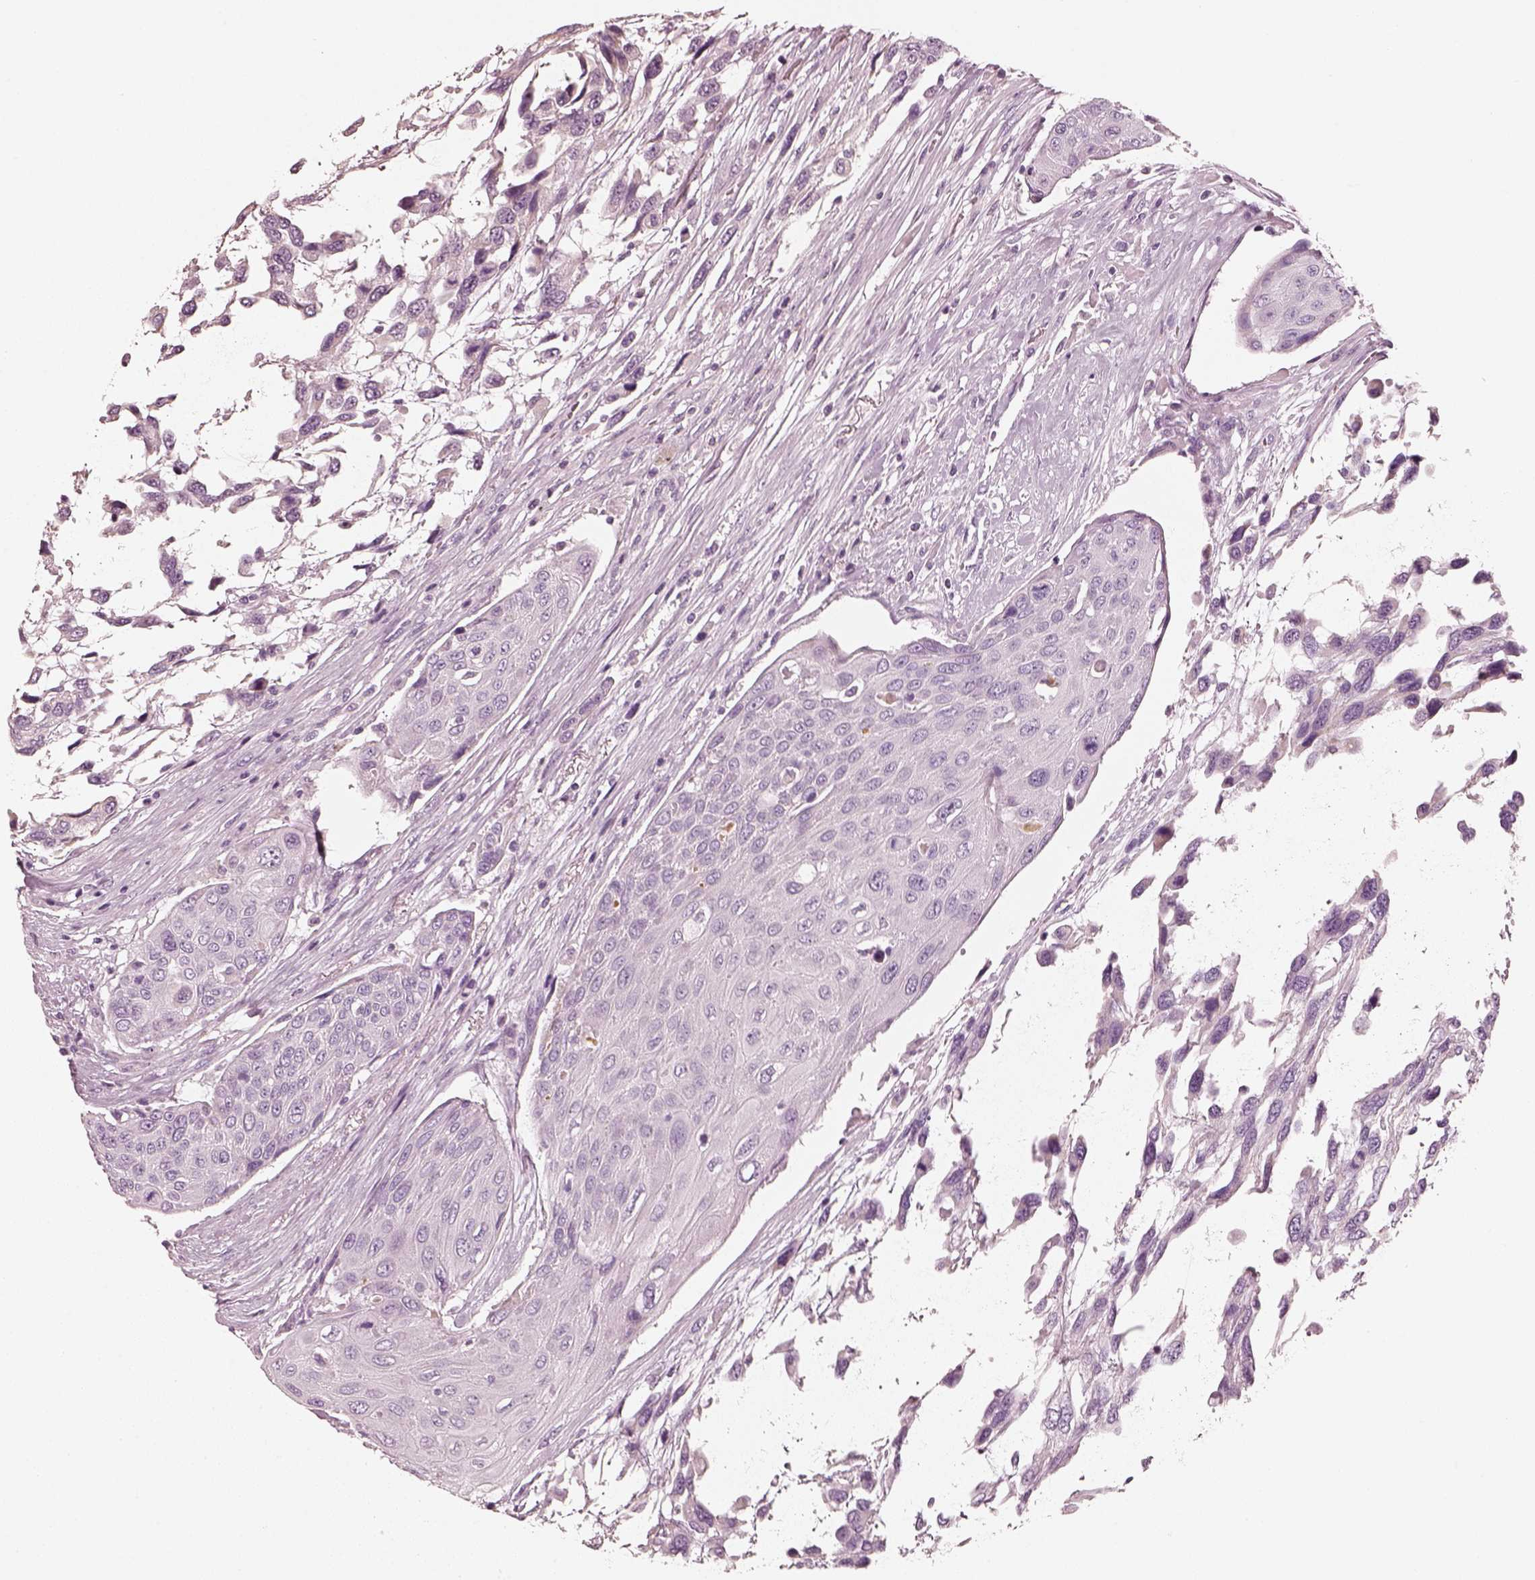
{"staining": {"intensity": "negative", "quantity": "none", "location": "none"}, "tissue": "urothelial cancer", "cell_type": "Tumor cells", "image_type": "cancer", "snomed": [{"axis": "morphology", "description": "Urothelial carcinoma, High grade"}, {"axis": "topography", "description": "Urinary bladder"}], "caption": "The IHC photomicrograph has no significant staining in tumor cells of urothelial carcinoma (high-grade) tissue.", "gene": "R3HDML", "patient": {"sex": "female", "age": 70}}